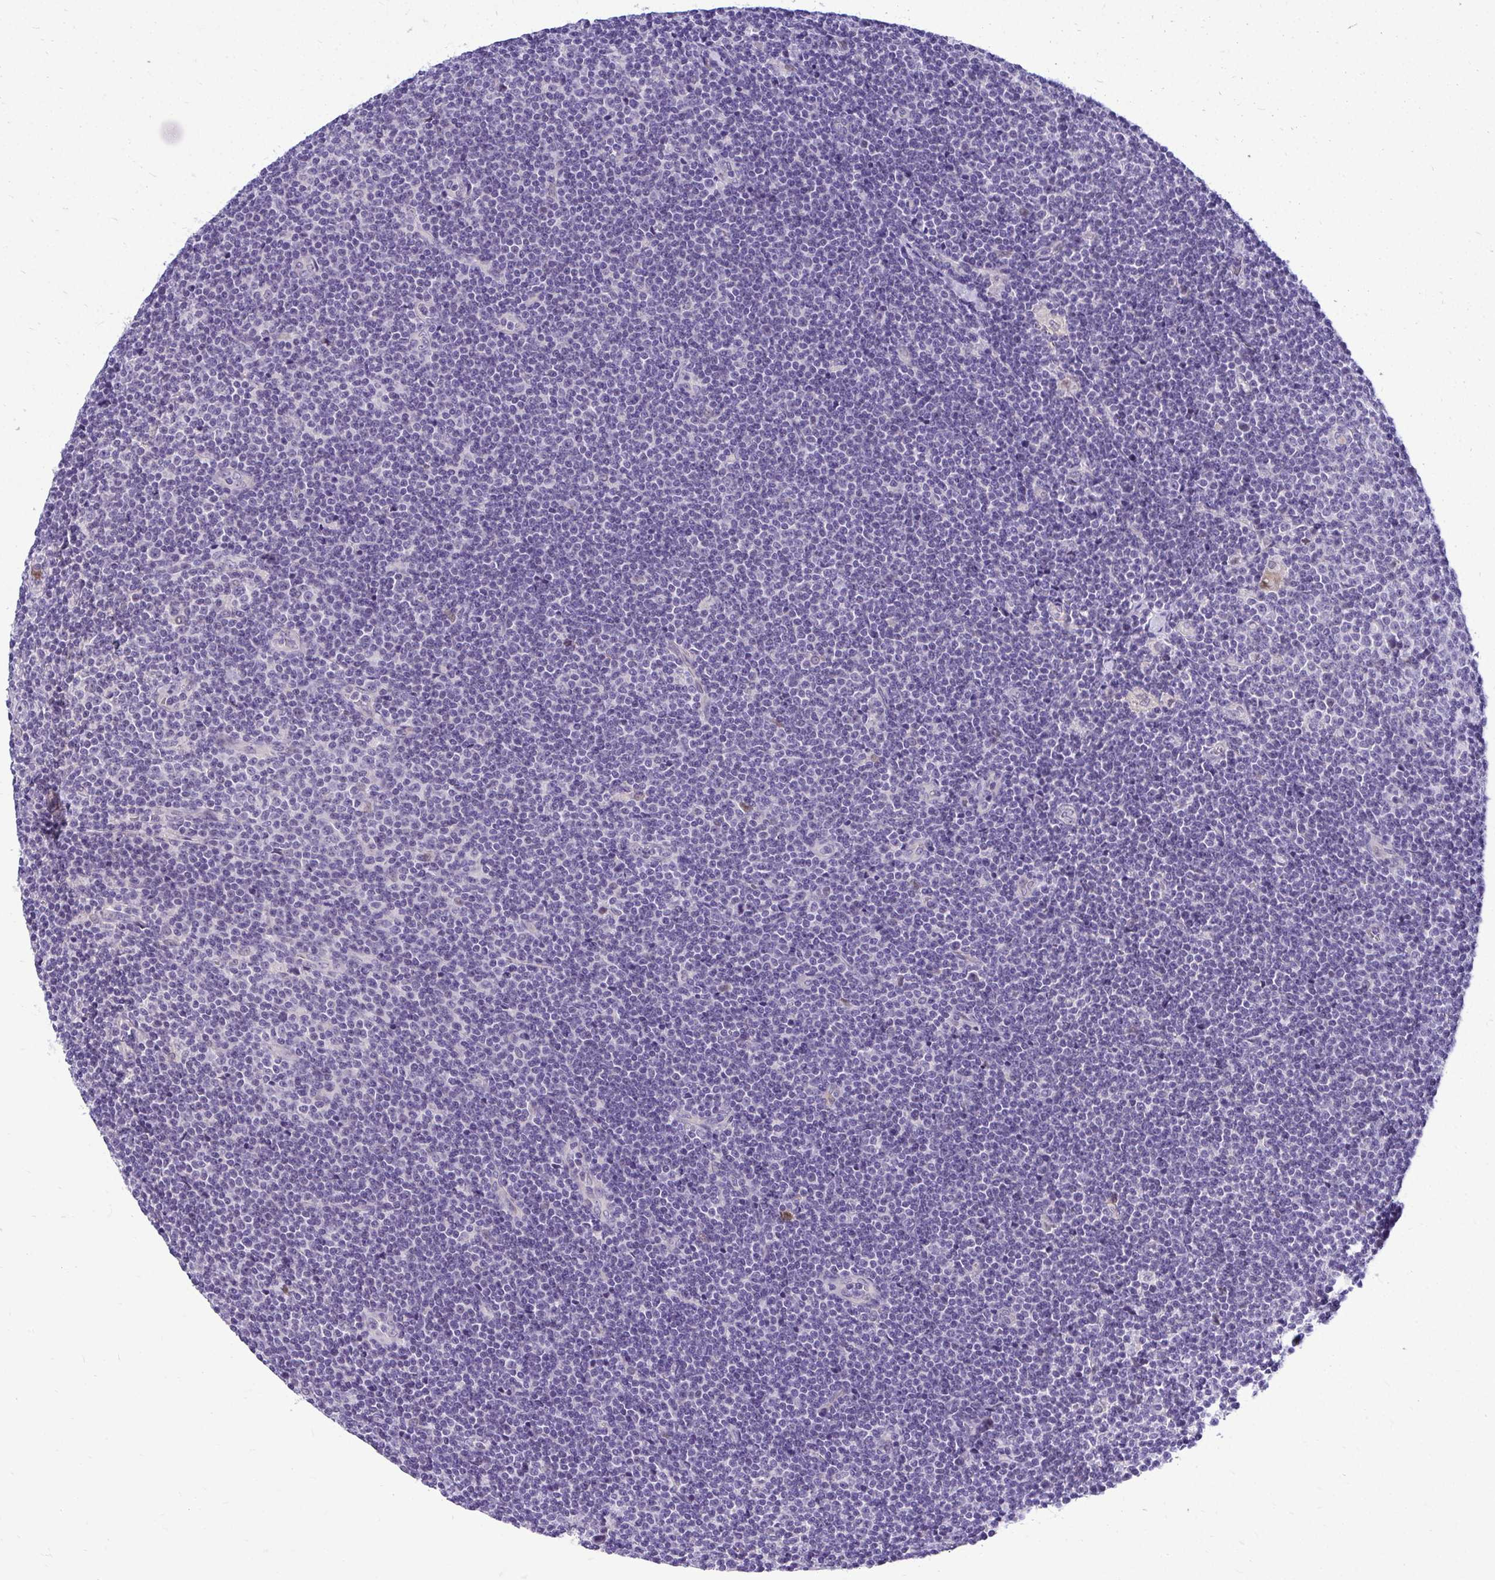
{"staining": {"intensity": "negative", "quantity": "none", "location": "none"}, "tissue": "lymphoma", "cell_type": "Tumor cells", "image_type": "cancer", "snomed": [{"axis": "morphology", "description": "Malignant lymphoma, non-Hodgkin's type, Low grade"}, {"axis": "topography", "description": "Lymph node"}], "caption": "Immunohistochemistry (IHC) histopathology image of neoplastic tissue: human lymphoma stained with DAB (3,3'-diaminobenzidine) shows no significant protein staining in tumor cells.", "gene": "ZSWIM9", "patient": {"sex": "male", "age": 48}}